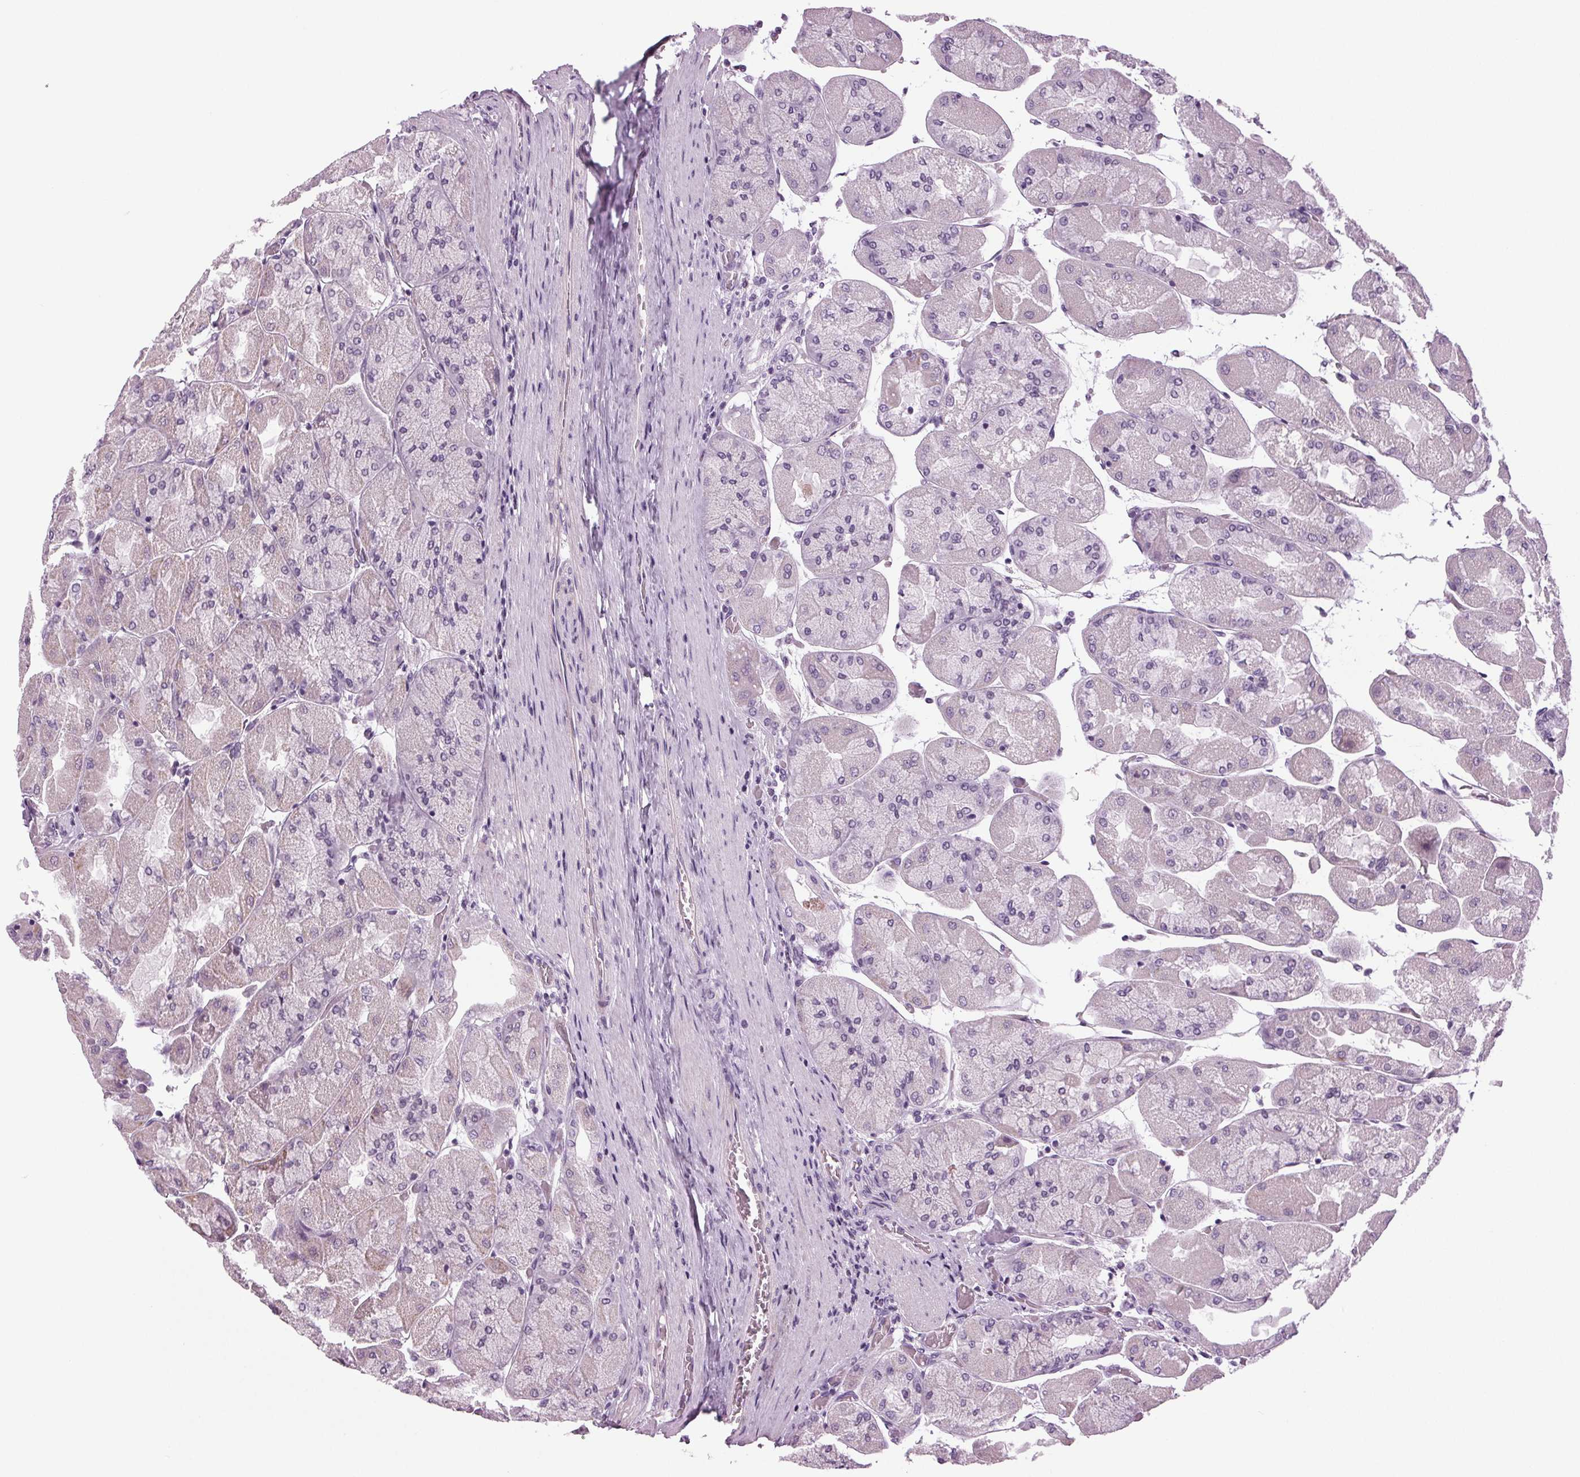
{"staining": {"intensity": "weak", "quantity": "<25%", "location": "nuclear"}, "tissue": "stomach", "cell_type": "Glandular cells", "image_type": "normal", "snomed": [{"axis": "morphology", "description": "Normal tissue, NOS"}, {"axis": "topography", "description": "Stomach"}], "caption": "Stomach stained for a protein using immunohistochemistry (IHC) shows no positivity glandular cells.", "gene": "DNAH12", "patient": {"sex": "female", "age": 61}}